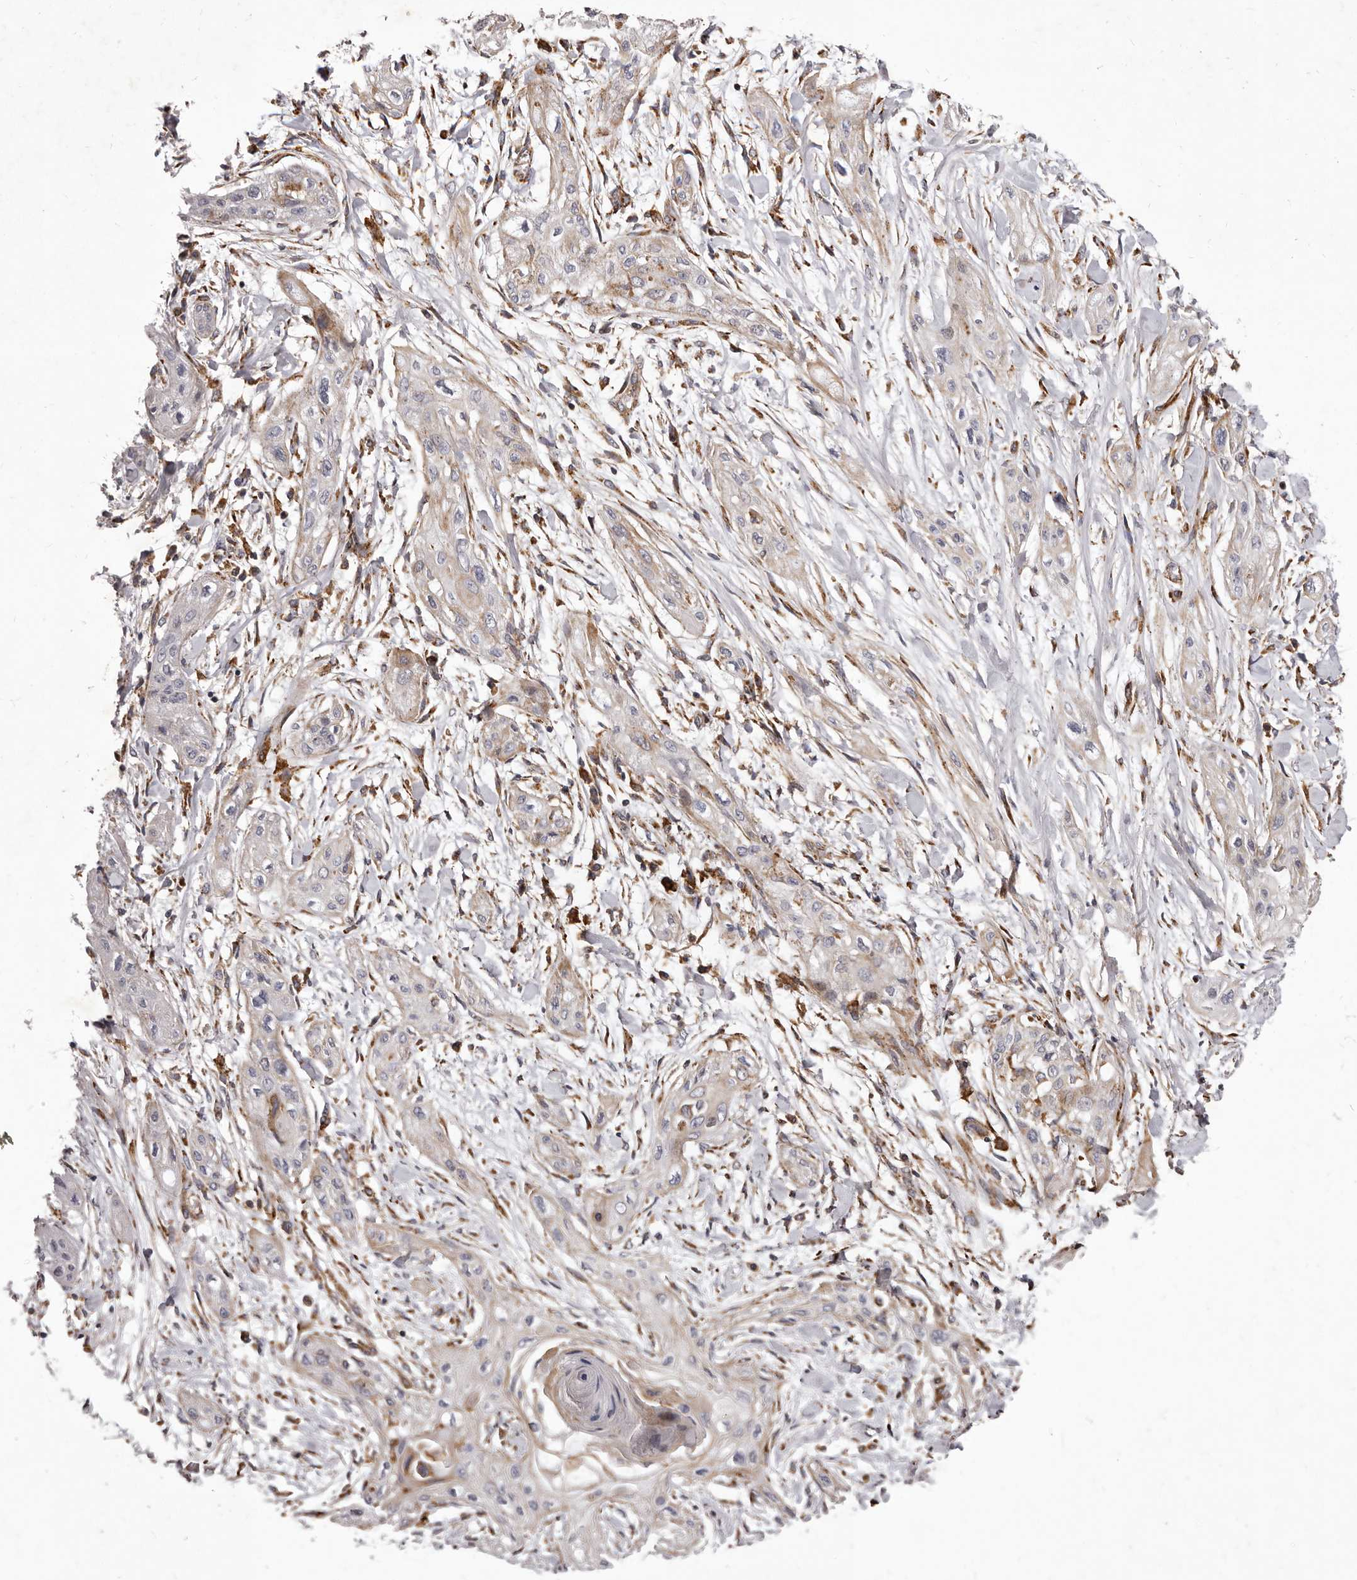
{"staining": {"intensity": "negative", "quantity": "none", "location": "none"}, "tissue": "lung cancer", "cell_type": "Tumor cells", "image_type": "cancer", "snomed": [{"axis": "morphology", "description": "Squamous cell carcinoma, NOS"}, {"axis": "topography", "description": "Lung"}], "caption": "Human squamous cell carcinoma (lung) stained for a protein using immunohistochemistry (IHC) displays no positivity in tumor cells.", "gene": "ALPK1", "patient": {"sex": "female", "age": 47}}